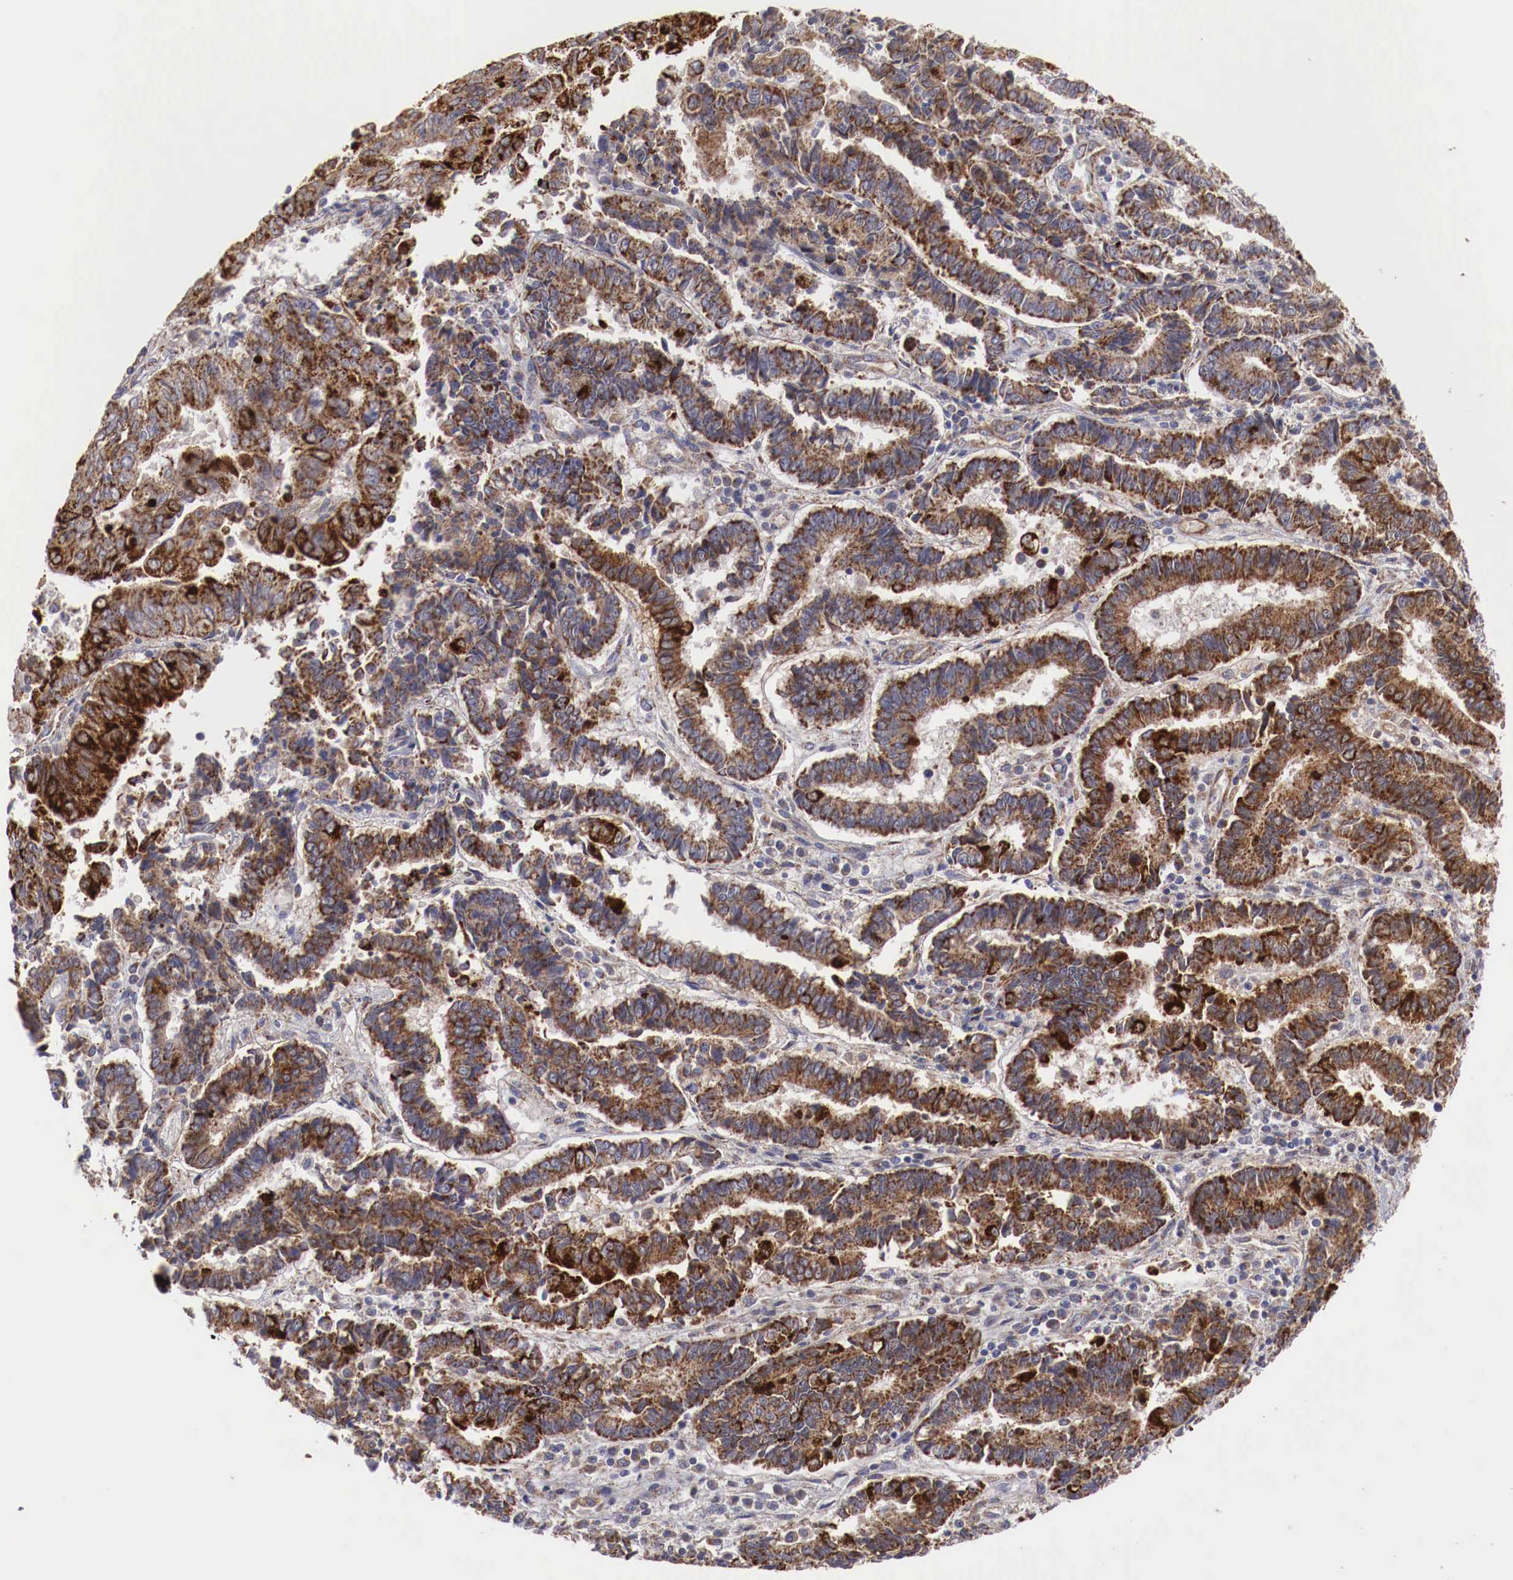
{"staining": {"intensity": "moderate", "quantity": ">75%", "location": "cytoplasmic/membranous"}, "tissue": "endometrial cancer", "cell_type": "Tumor cells", "image_type": "cancer", "snomed": [{"axis": "morphology", "description": "Adenocarcinoma, NOS"}, {"axis": "topography", "description": "Endometrium"}], "caption": "Immunohistochemistry of human endometrial cancer (adenocarcinoma) exhibits medium levels of moderate cytoplasmic/membranous positivity in approximately >75% of tumor cells.", "gene": "XPNPEP3", "patient": {"sex": "female", "age": 75}}